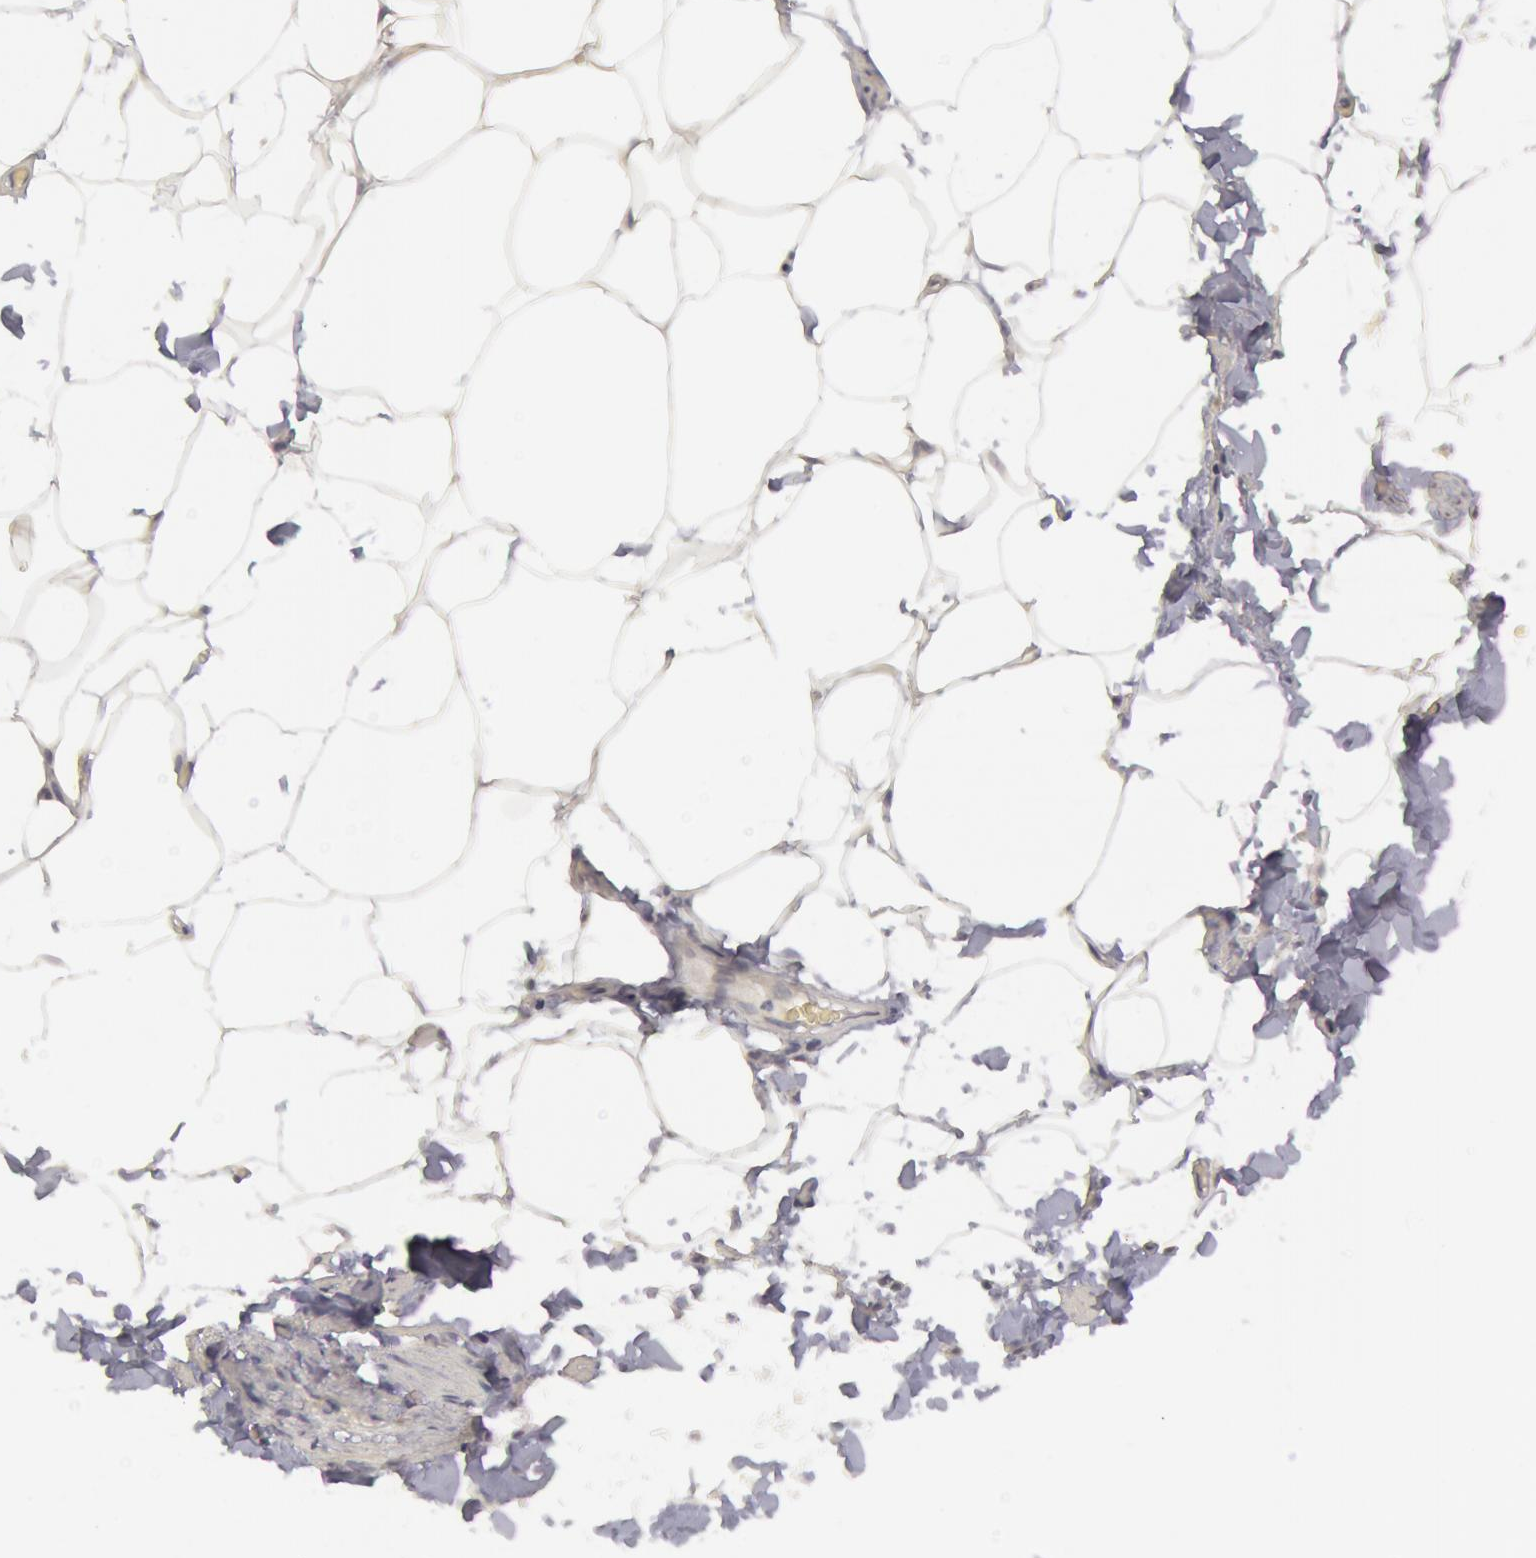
{"staining": {"intensity": "negative", "quantity": "none", "location": "none"}, "tissue": "adipose tissue", "cell_type": "Adipocytes", "image_type": "normal", "snomed": [{"axis": "morphology", "description": "Normal tissue, NOS"}, {"axis": "topography", "description": "Vascular tissue"}], "caption": "Immunohistochemical staining of unremarkable adipose tissue exhibits no significant staining in adipocytes. Nuclei are stained in blue.", "gene": "SMC1B", "patient": {"sex": "male", "age": 41}}